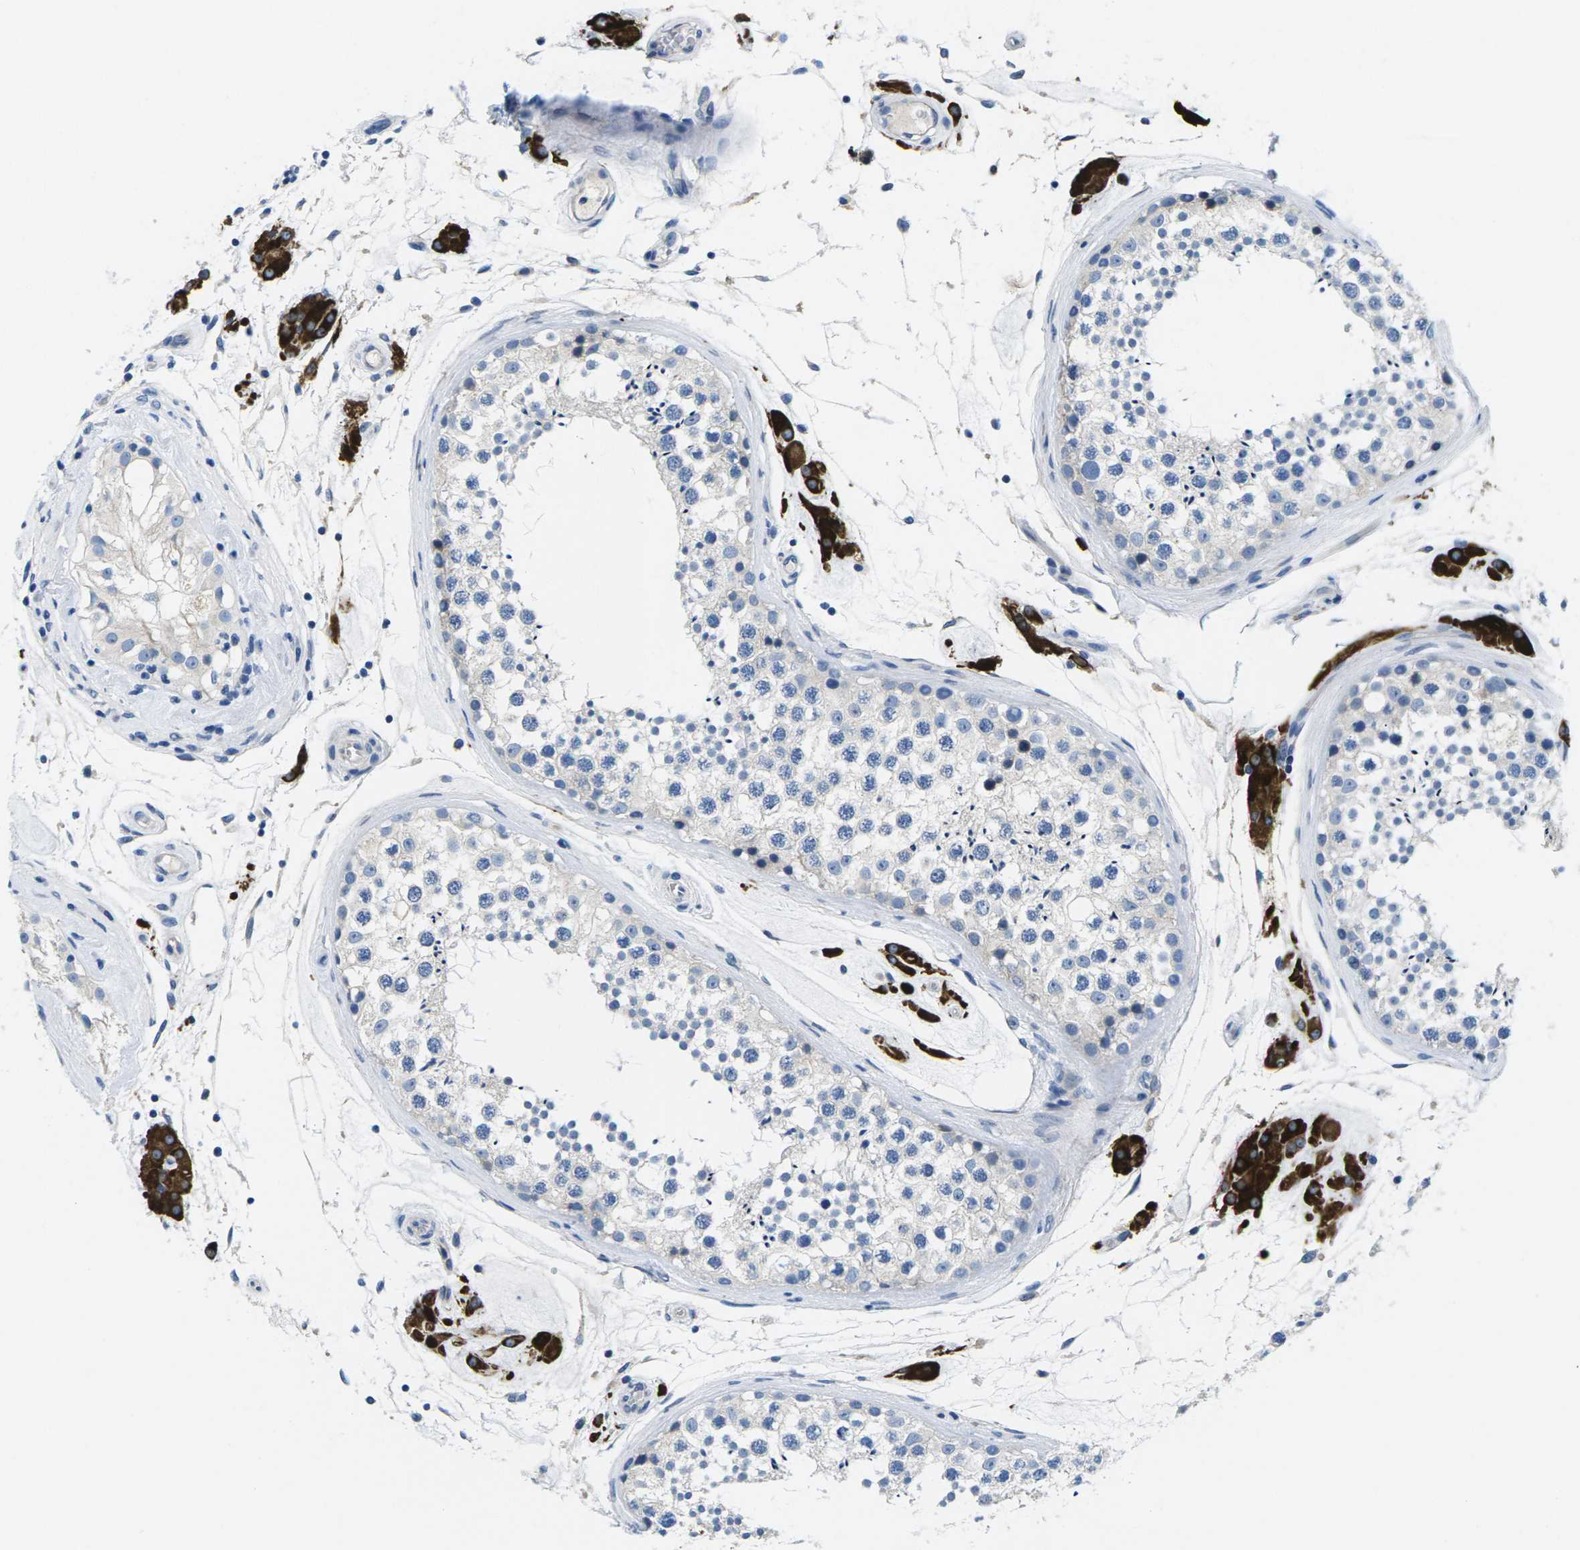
{"staining": {"intensity": "negative", "quantity": "none", "location": "none"}, "tissue": "testis", "cell_type": "Cells in seminiferous ducts", "image_type": "normal", "snomed": [{"axis": "morphology", "description": "Normal tissue, NOS"}, {"axis": "topography", "description": "Testis"}], "caption": "The immunohistochemistry image has no significant staining in cells in seminiferous ducts of testis.", "gene": "TSPAN2", "patient": {"sex": "male", "age": 46}}